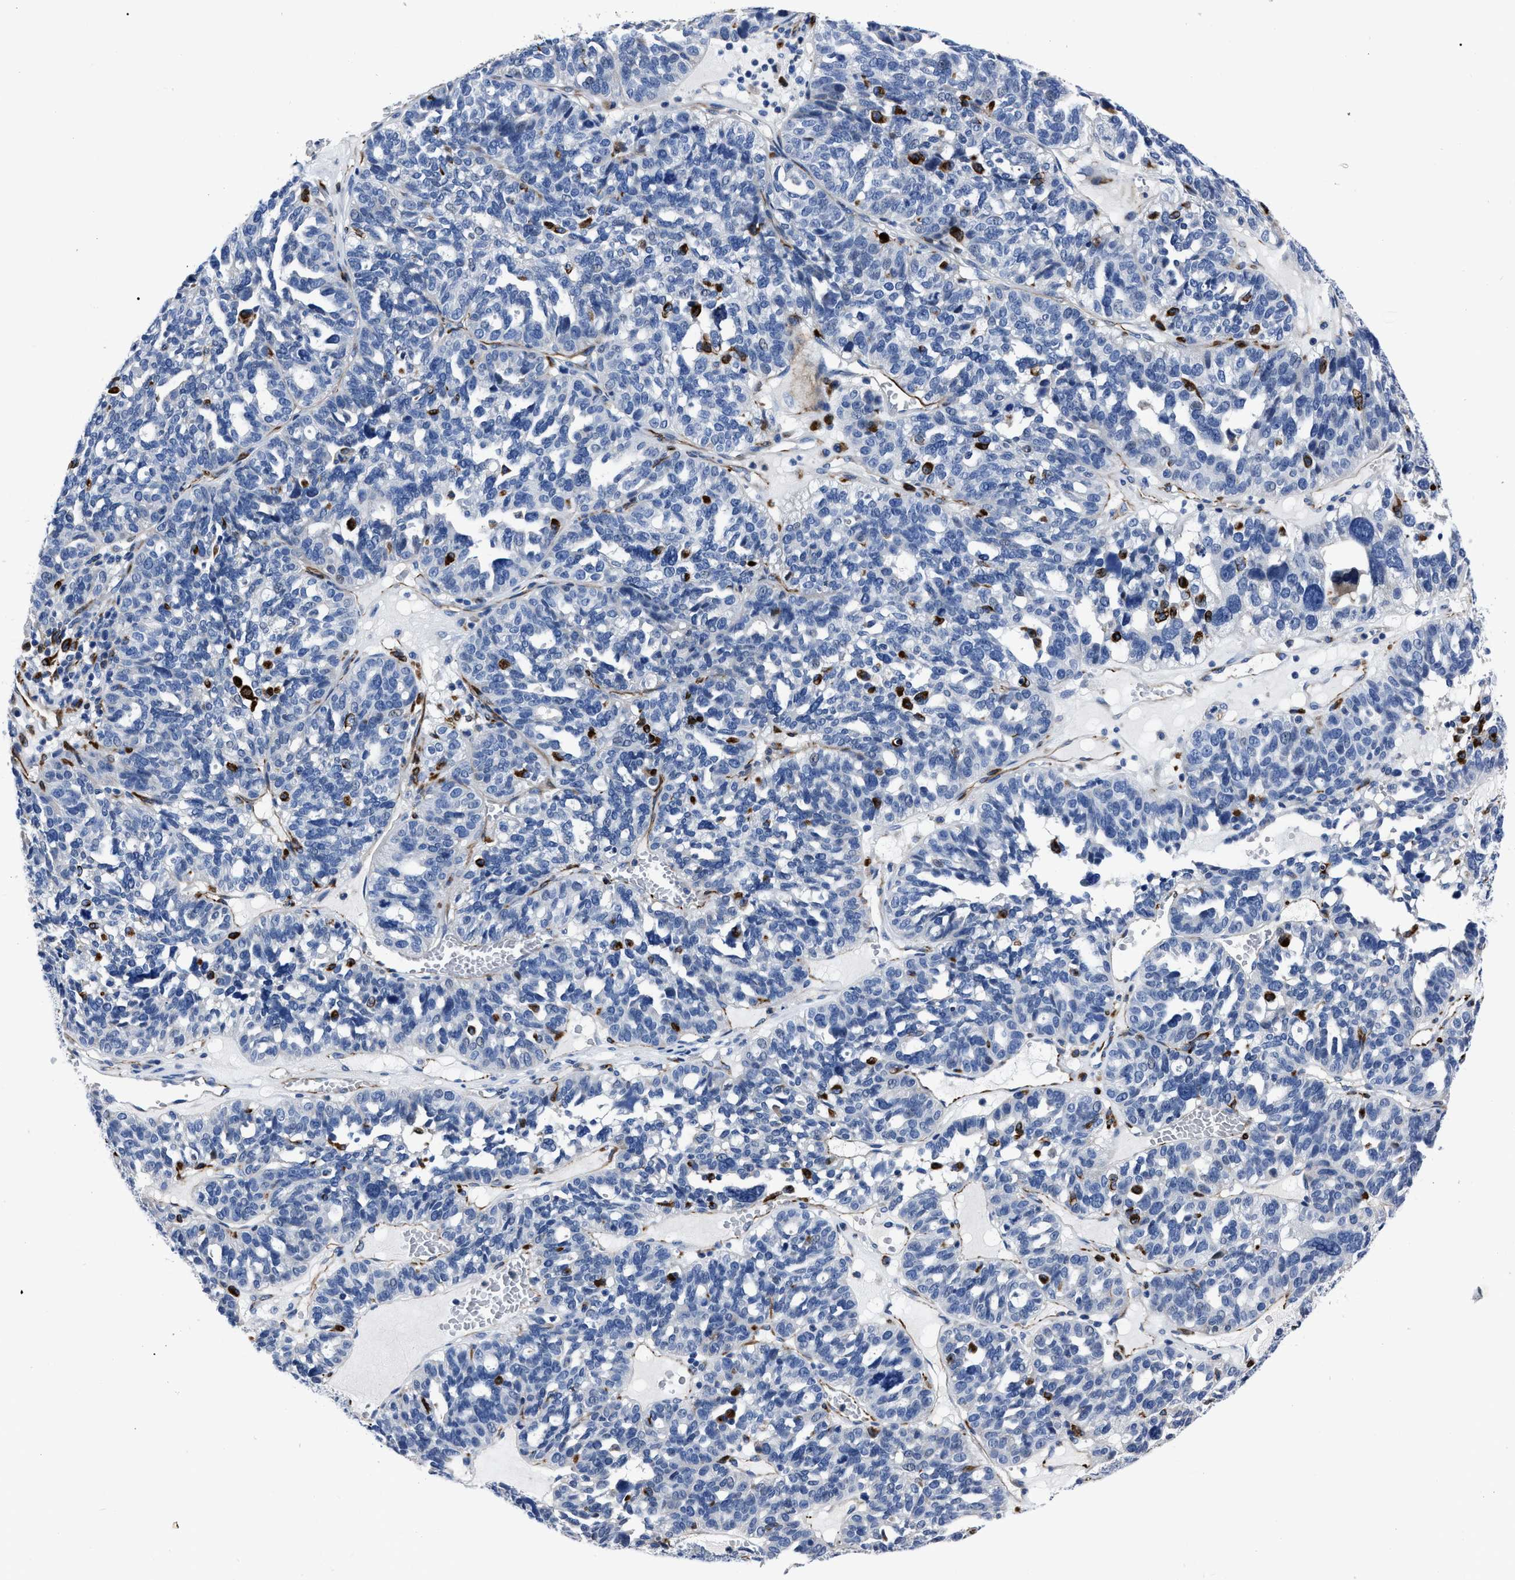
{"staining": {"intensity": "negative", "quantity": "none", "location": "none"}, "tissue": "ovarian cancer", "cell_type": "Tumor cells", "image_type": "cancer", "snomed": [{"axis": "morphology", "description": "Cystadenocarcinoma, serous, NOS"}, {"axis": "topography", "description": "Ovary"}], "caption": "Immunohistochemical staining of ovarian cancer (serous cystadenocarcinoma) exhibits no significant positivity in tumor cells. Brightfield microscopy of immunohistochemistry stained with DAB (3,3'-diaminobenzidine) (brown) and hematoxylin (blue), captured at high magnification.", "gene": "OR10G3", "patient": {"sex": "female", "age": 59}}